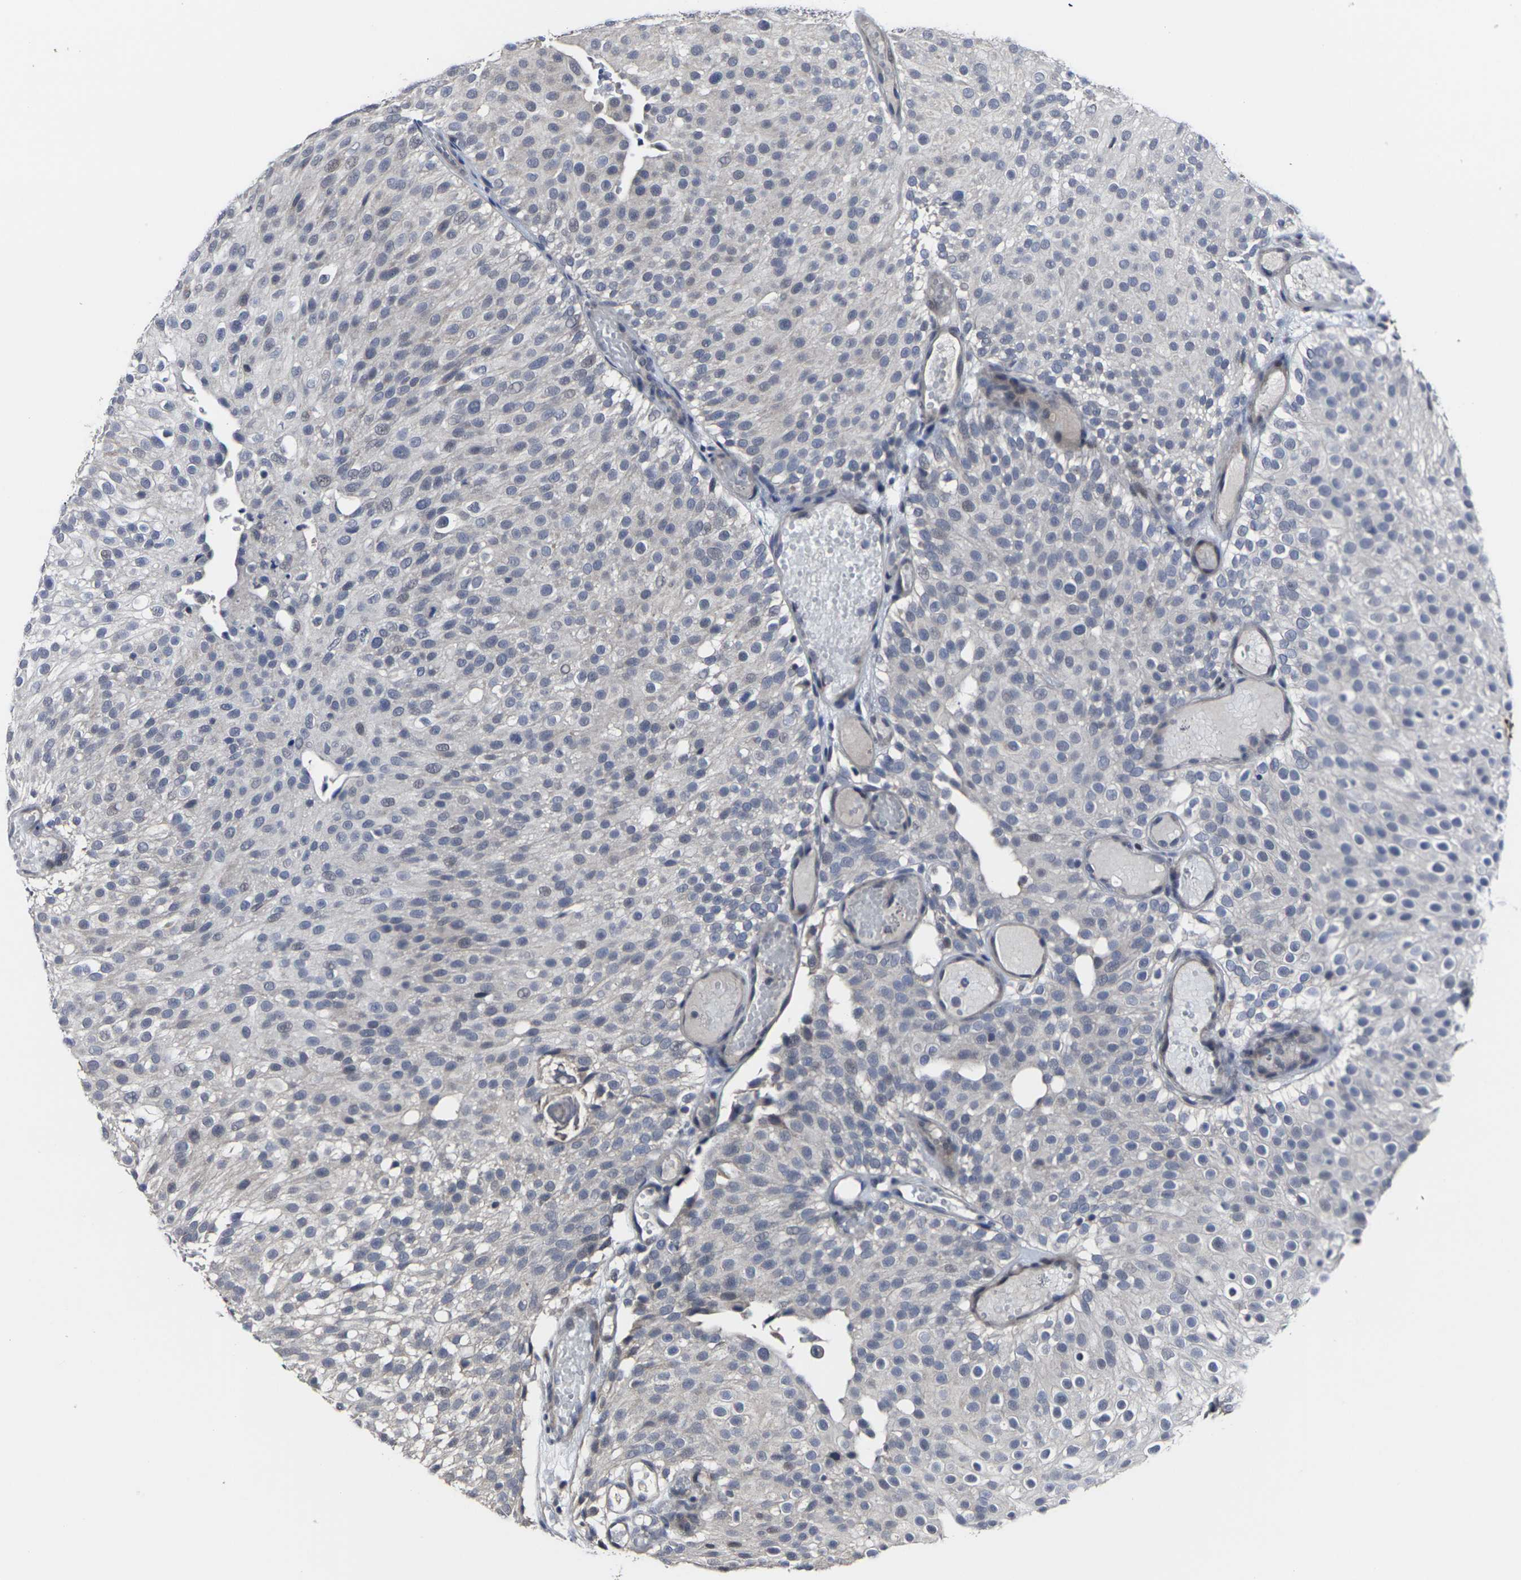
{"staining": {"intensity": "negative", "quantity": "none", "location": "none"}, "tissue": "urothelial cancer", "cell_type": "Tumor cells", "image_type": "cancer", "snomed": [{"axis": "morphology", "description": "Urothelial carcinoma, Low grade"}, {"axis": "topography", "description": "Urinary bladder"}], "caption": "Tumor cells show no significant staining in urothelial carcinoma (low-grade).", "gene": "MSANTD4", "patient": {"sex": "male", "age": 78}}